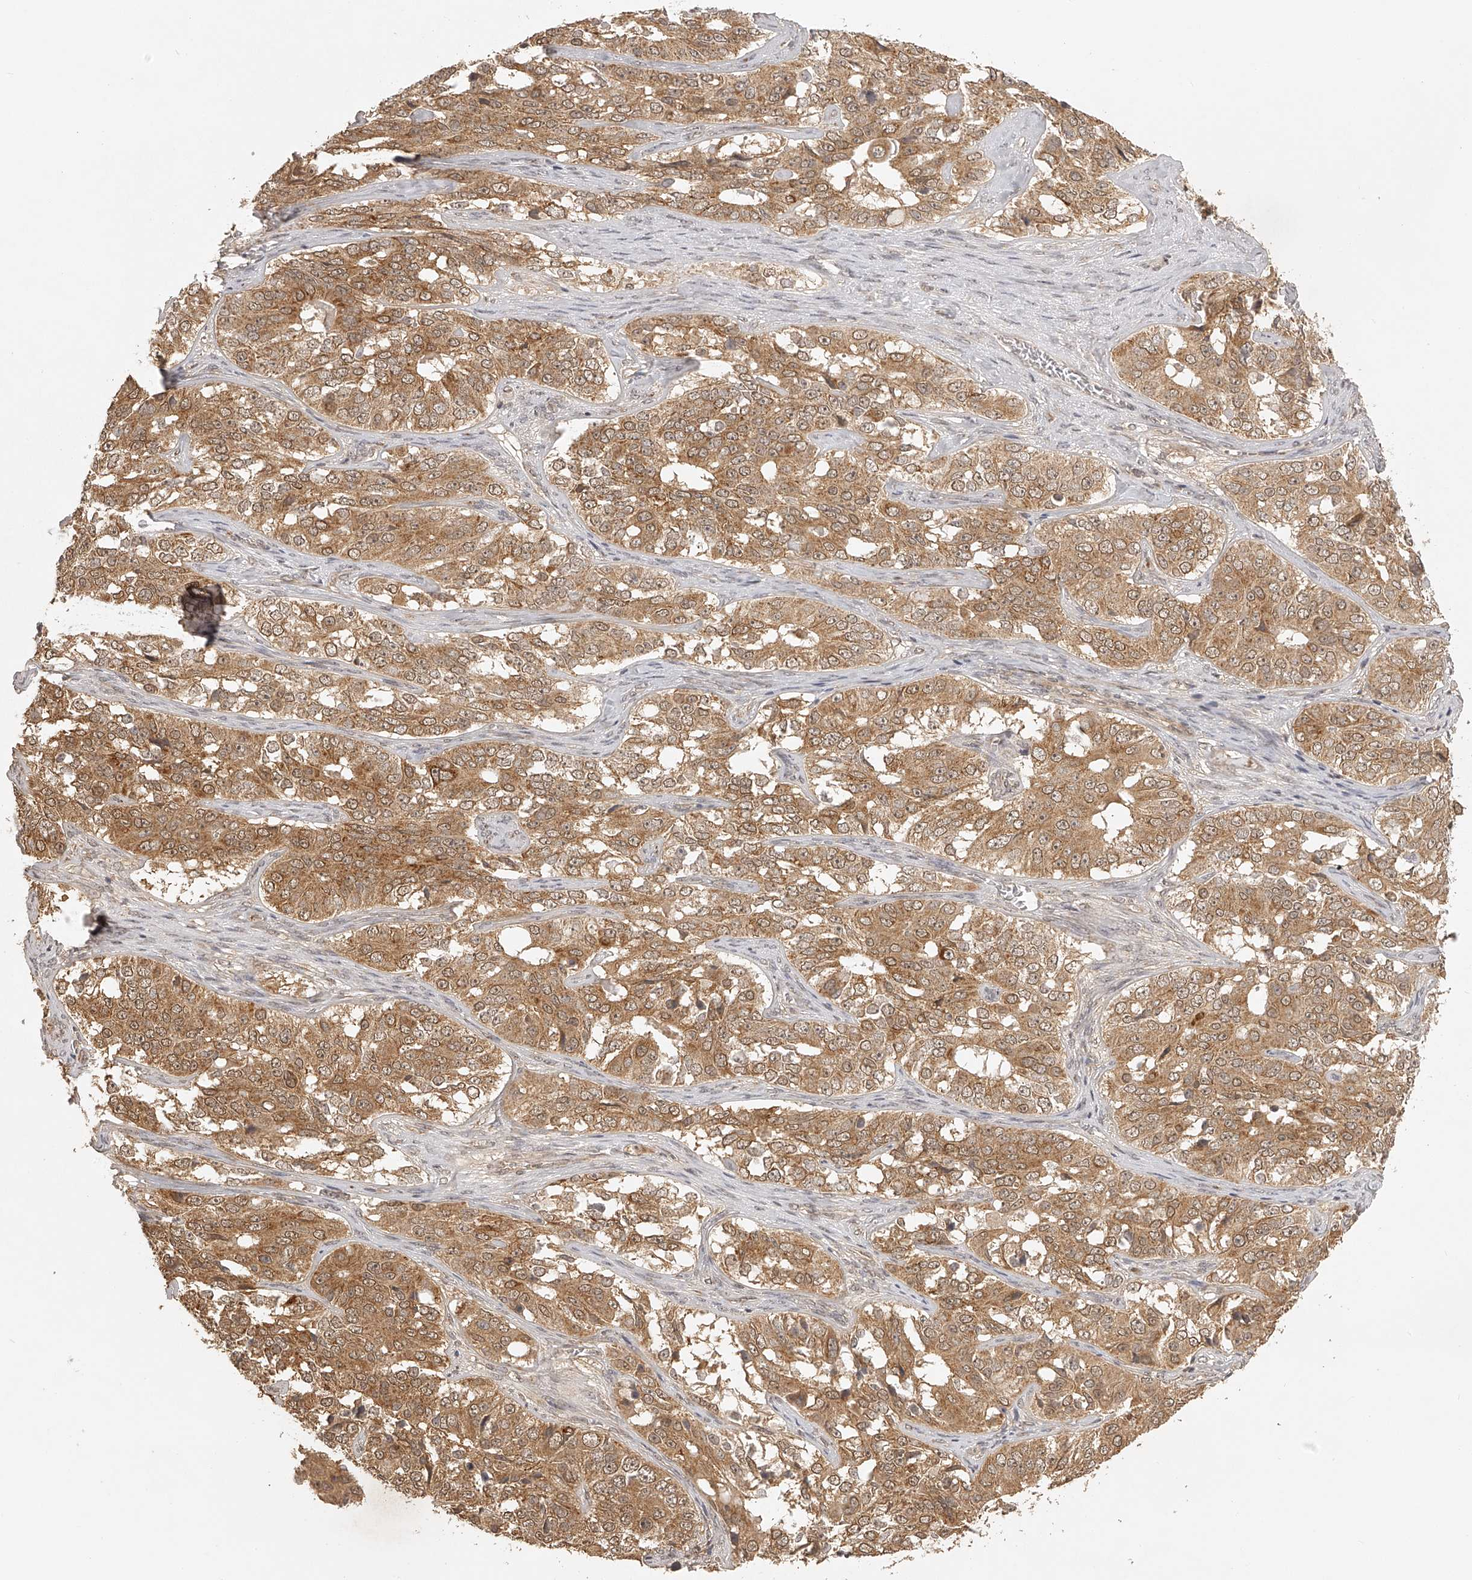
{"staining": {"intensity": "moderate", "quantity": ">75%", "location": "cytoplasmic/membranous,nuclear"}, "tissue": "ovarian cancer", "cell_type": "Tumor cells", "image_type": "cancer", "snomed": [{"axis": "morphology", "description": "Carcinoma, endometroid"}, {"axis": "topography", "description": "Ovary"}], "caption": "Tumor cells show medium levels of moderate cytoplasmic/membranous and nuclear staining in about >75% of cells in ovarian endometroid carcinoma. Using DAB (brown) and hematoxylin (blue) stains, captured at high magnification using brightfield microscopy.", "gene": "BCL2L11", "patient": {"sex": "female", "age": 51}}